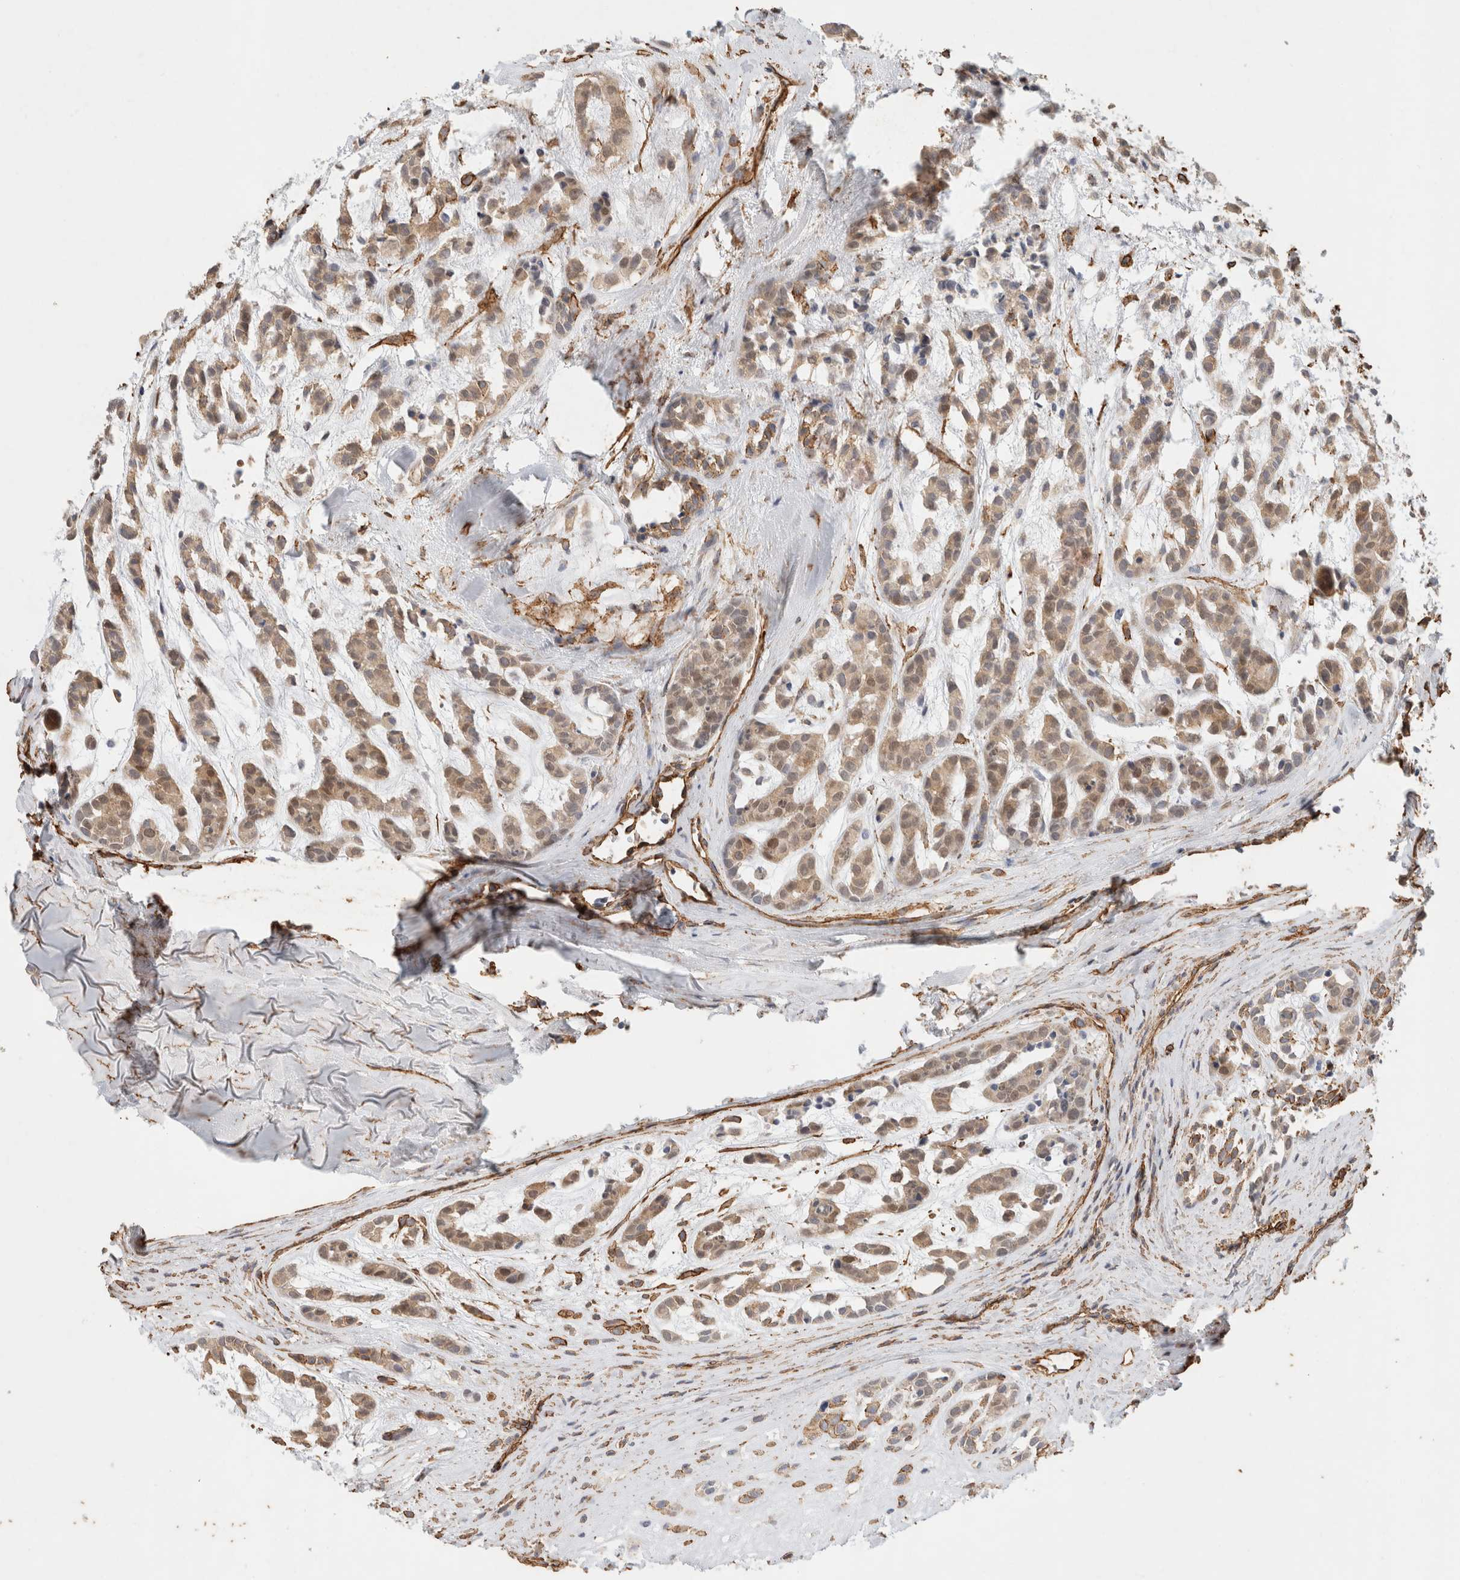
{"staining": {"intensity": "moderate", "quantity": ">75%", "location": "cytoplasmic/membranous"}, "tissue": "head and neck cancer", "cell_type": "Tumor cells", "image_type": "cancer", "snomed": [{"axis": "morphology", "description": "Adenocarcinoma, NOS"}, {"axis": "morphology", "description": "Adenoma, NOS"}, {"axis": "topography", "description": "Head-Neck"}], "caption": "About >75% of tumor cells in human head and neck adenocarcinoma display moderate cytoplasmic/membranous protein expression as visualized by brown immunohistochemical staining.", "gene": "JMJD4", "patient": {"sex": "female", "age": 55}}